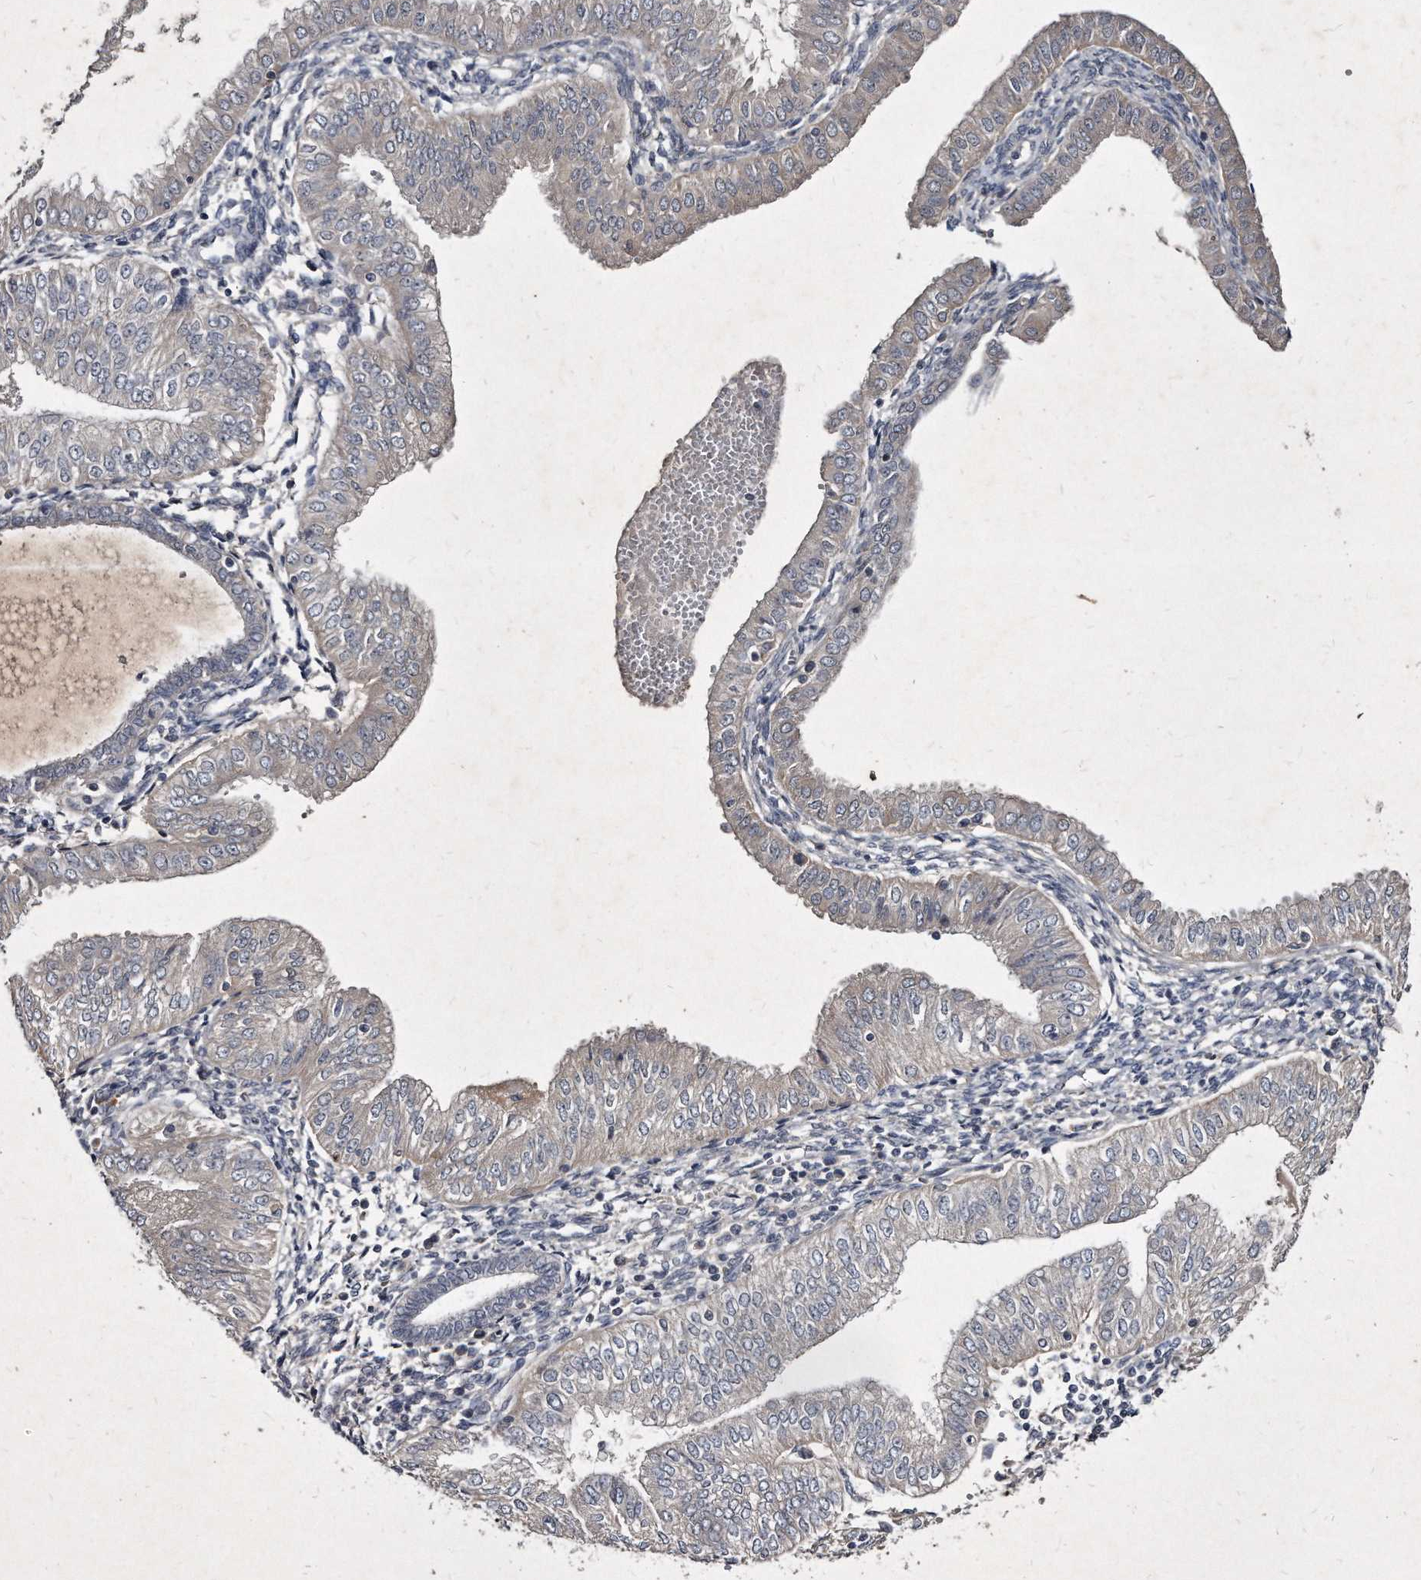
{"staining": {"intensity": "negative", "quantity": "none", "location": "none"}, "tissue": "endometrial cancer", "cell_type": "Tumor cells", "image_type": "cancer", "snomed": [{"axis": "morphology", "description": "Normal tissue, NOS"}, {"axis": "morphology", "description": "Adenocarcinoma, NOS"}, {"axis": "topography", "description": "Endometrium"}], "caption": "High magnification brightfield microscopy of adenocarcinoma (endometrial) stained with DAB (brown) and counterstained with hematoxylin (blue): tumor cells show no significant positivity. (DAB (3,3'-diaminobenzidine) immunohistochemistry (IHC) visualized using brightfield microscopy, high magnification).", "gene": "KLHDC3", "patient": {"sex": "female", "age": 53}}